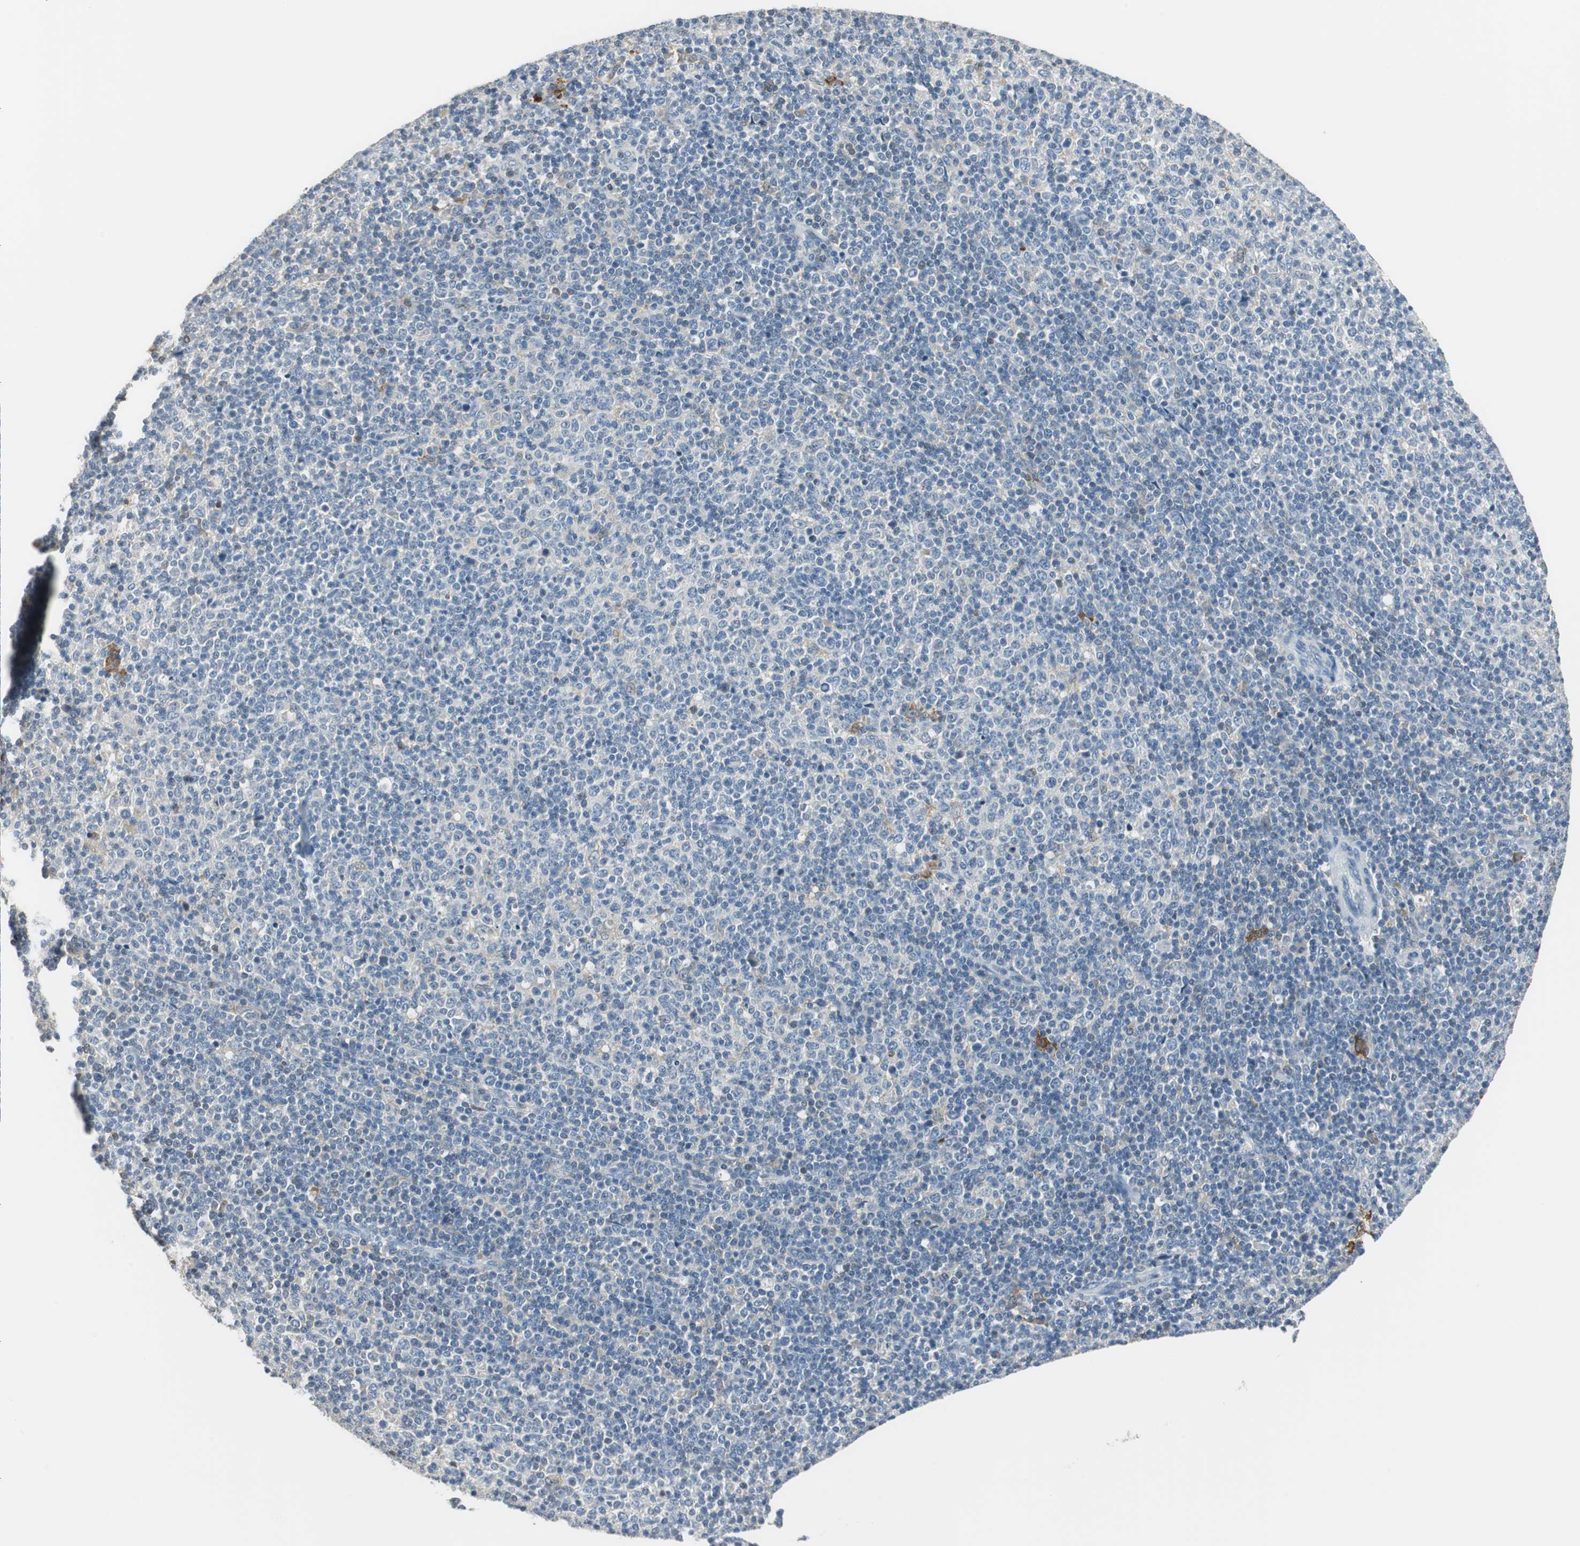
{"staining": {"intensity": "negative", "quantity": "none", "location": "none"}, "tissue": "lymphoma", "cell_type": "Tumor cells", "image_type": "cancer", "snomed": [{"axis": "morphology", "description": "Malignant lymphoma, non-Hodgkin's type, Low grade"}, {"axis": "topography", "description": "Lymph node"}], "caption": "High power microscopy histopathology image of an IHC micrograph of low-grade malignant lymphoma, non-Hodgkin's type, revealing no significant staining in tumor cells.", "gene": "MSTO1", "patient": {"sex": "male", "age": 70}}